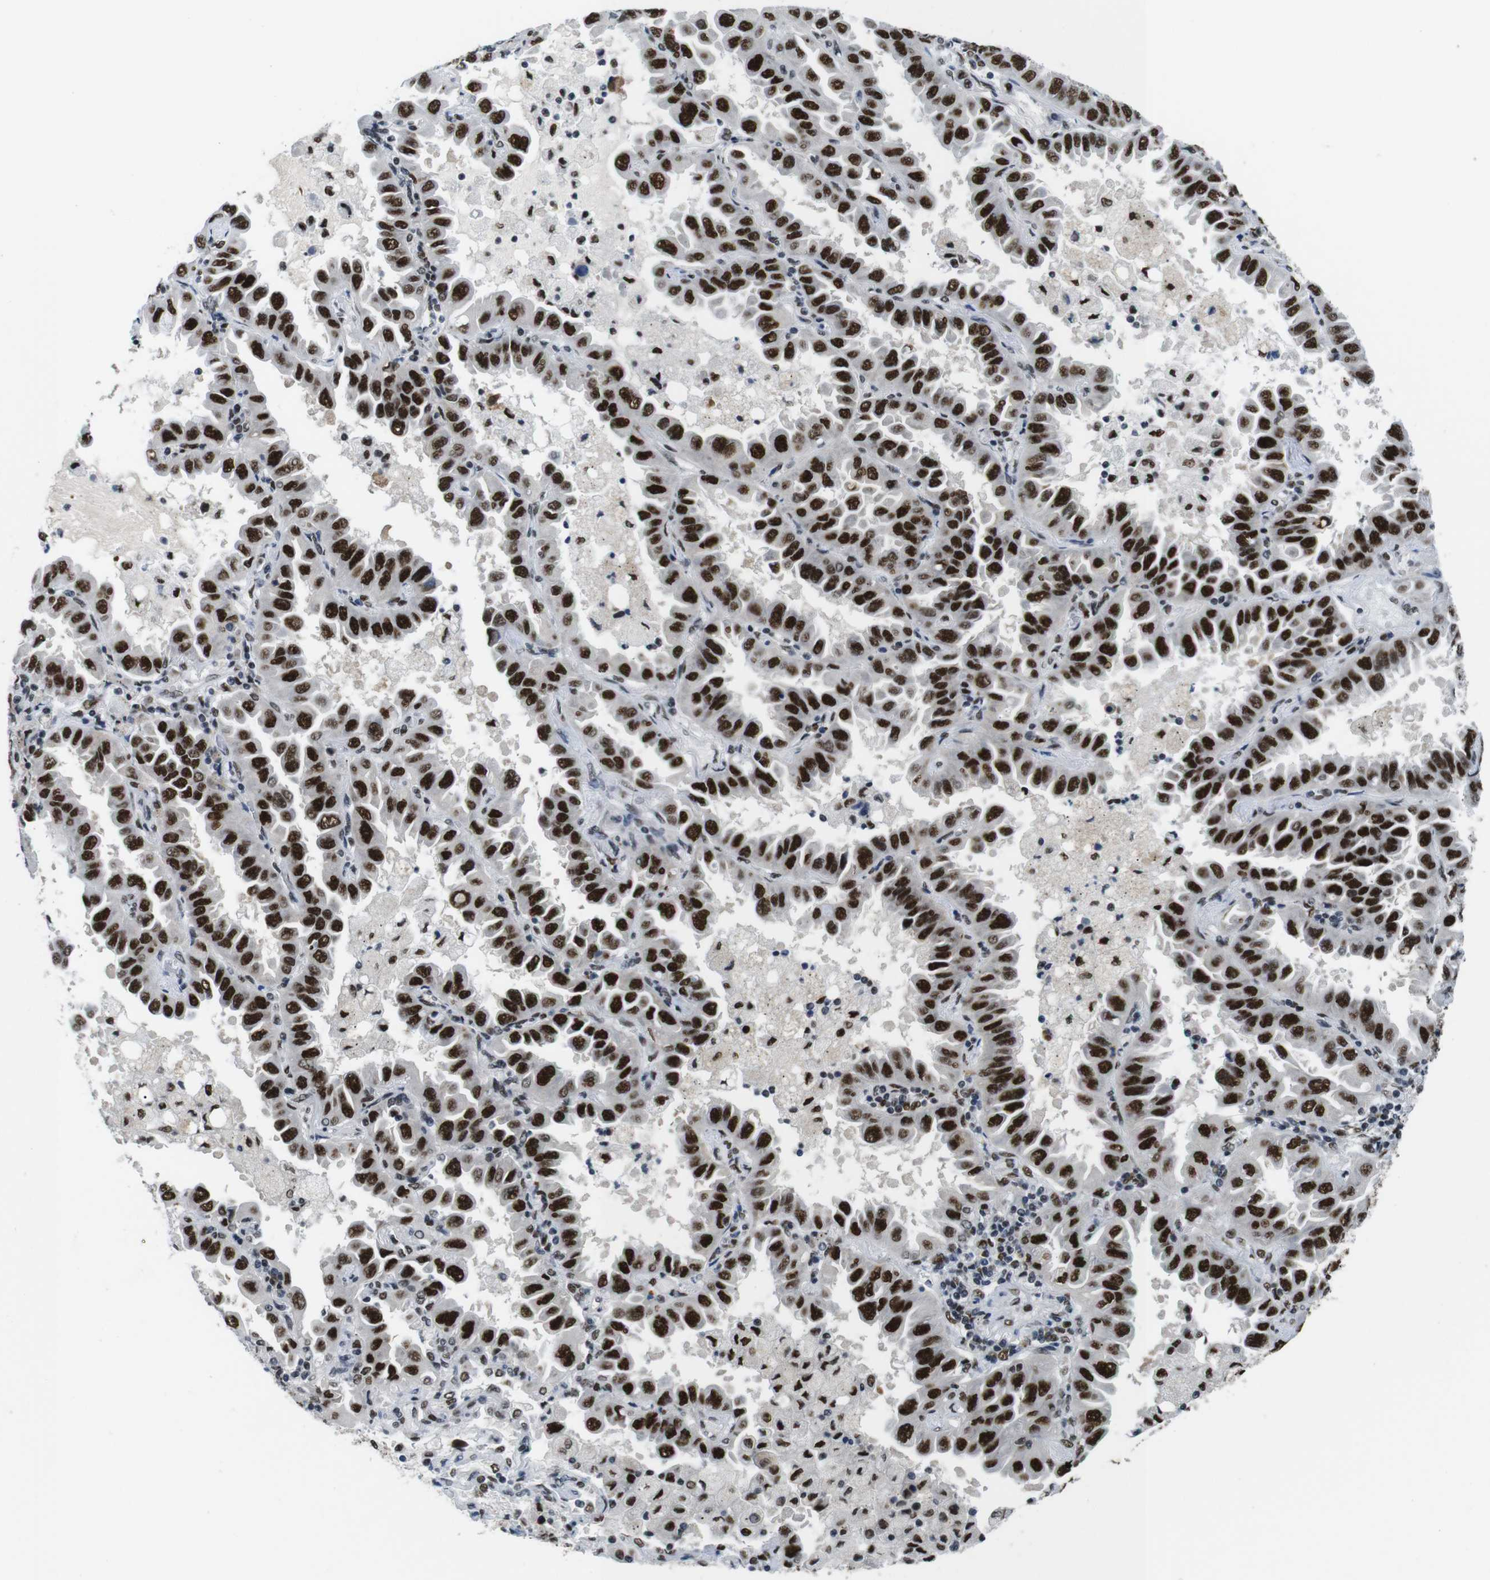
{"staining": {"intensity": "strong", "quantity": ">75%", "location": "nuclear"}, "tissue": "lung cancer", "cell_type": "Tumor cells", "image_type": "cancer", "snomed": [{"axis": "morphology", "description": "Adenocarcinoma, NOS"}, {"axis": "topography", "description": "Lung"}], "caption": "This is a histology image of immunohistochemistry (IHC) staining of lung adenocarcinoma, which shows strong positivity in the nuclear of tumor cells.", "gene": "PSME3", "patient": {"sex": "male", "age": 64}}